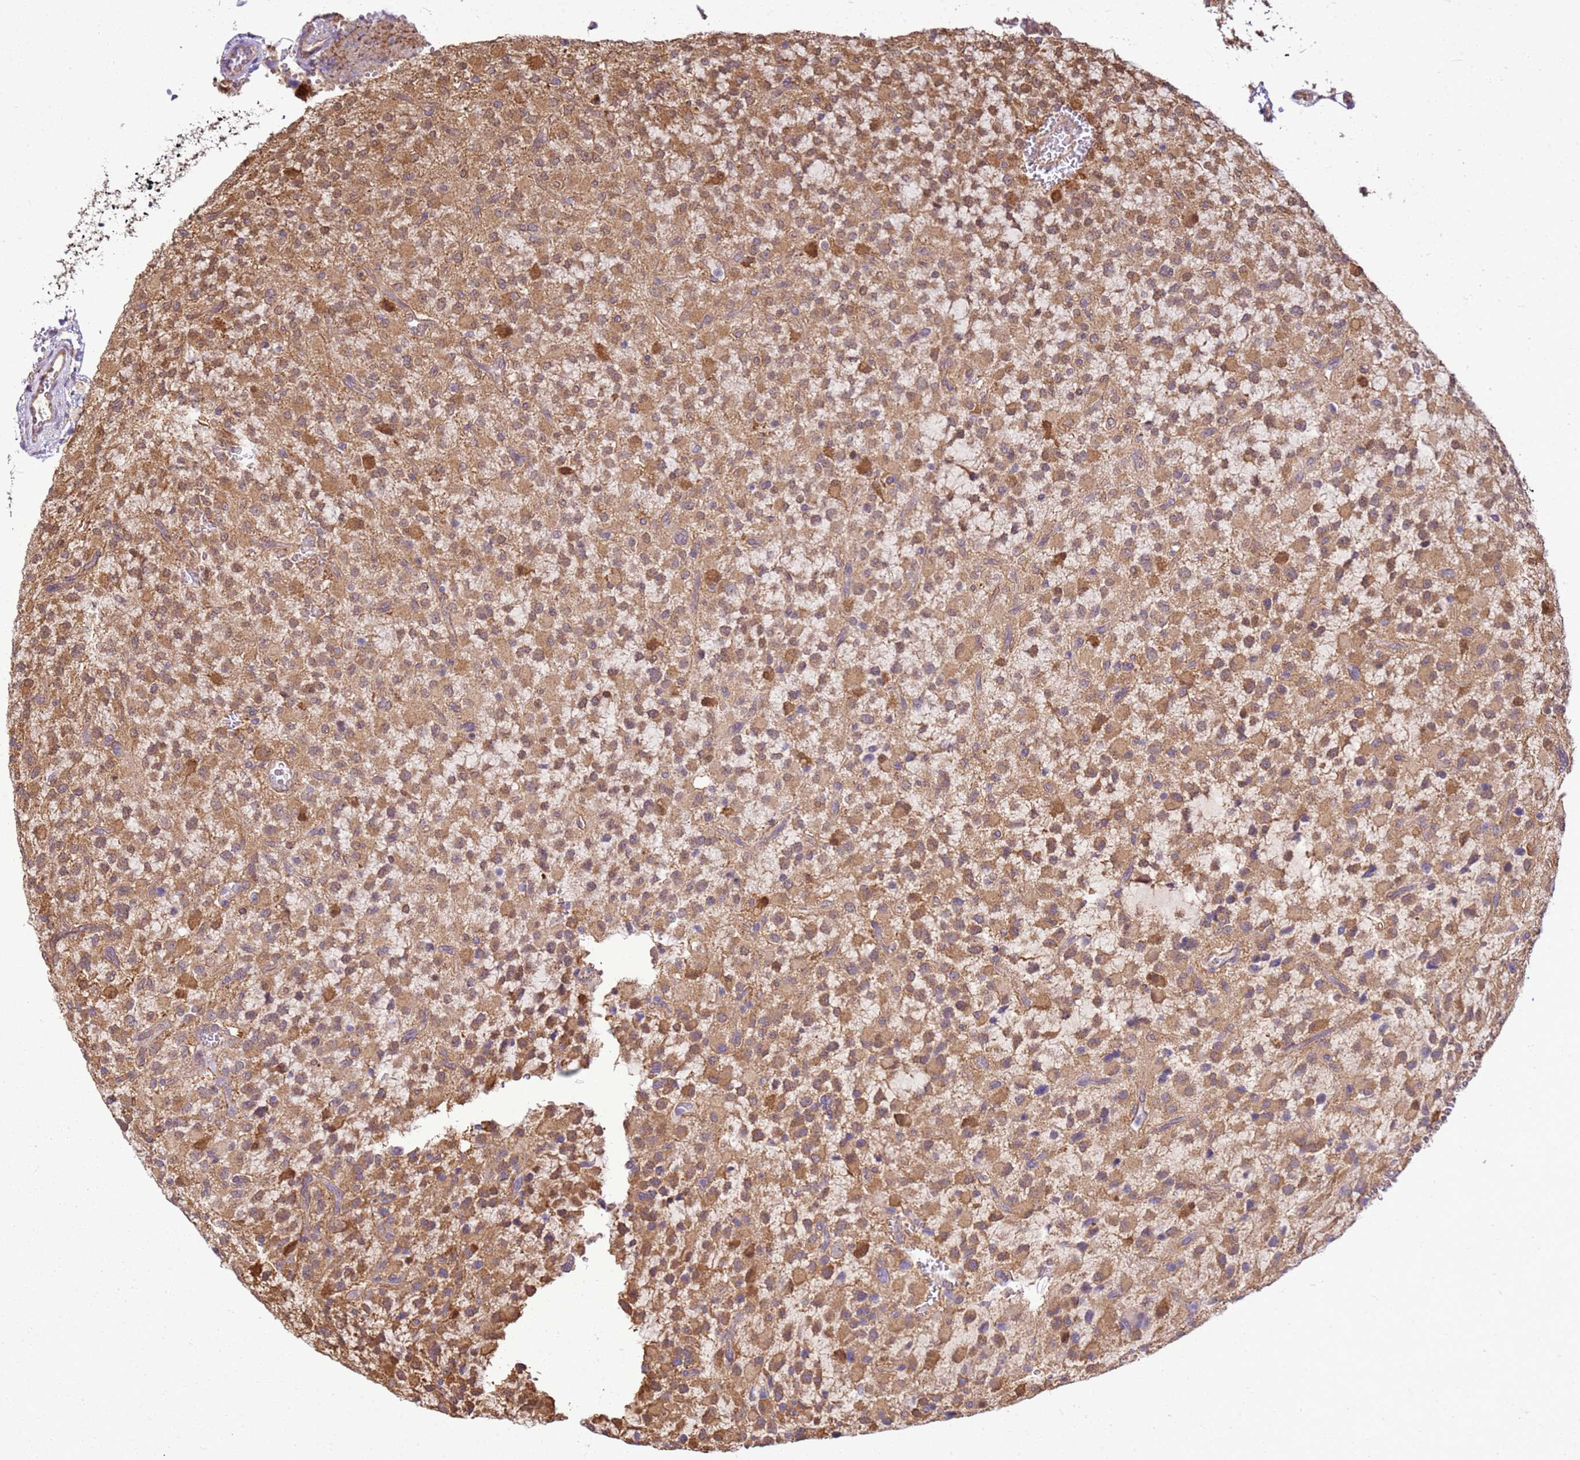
{"staining": {"intensity": "moderate", "quantity": ">75%", "location": "cytoplasmic/membranous,nuclear"}, "tissue": "glioma", "cell_type": "Tumor cells", "image_type": "cancer", "snomed": [{"axis": "morphology", "description": "Glioma, malignant, High grade"}, {"axis": "topography", "description": "Brain"}], "caption": "A histopathology image showing moderate cytoplasmic/membranous and nuclear expression in about >75% of tumor cells in glioma, as visualized by brown immunohistochemical staining.", "gene": "YWHAE", "patient": {"sex": "male", "age": 34}}